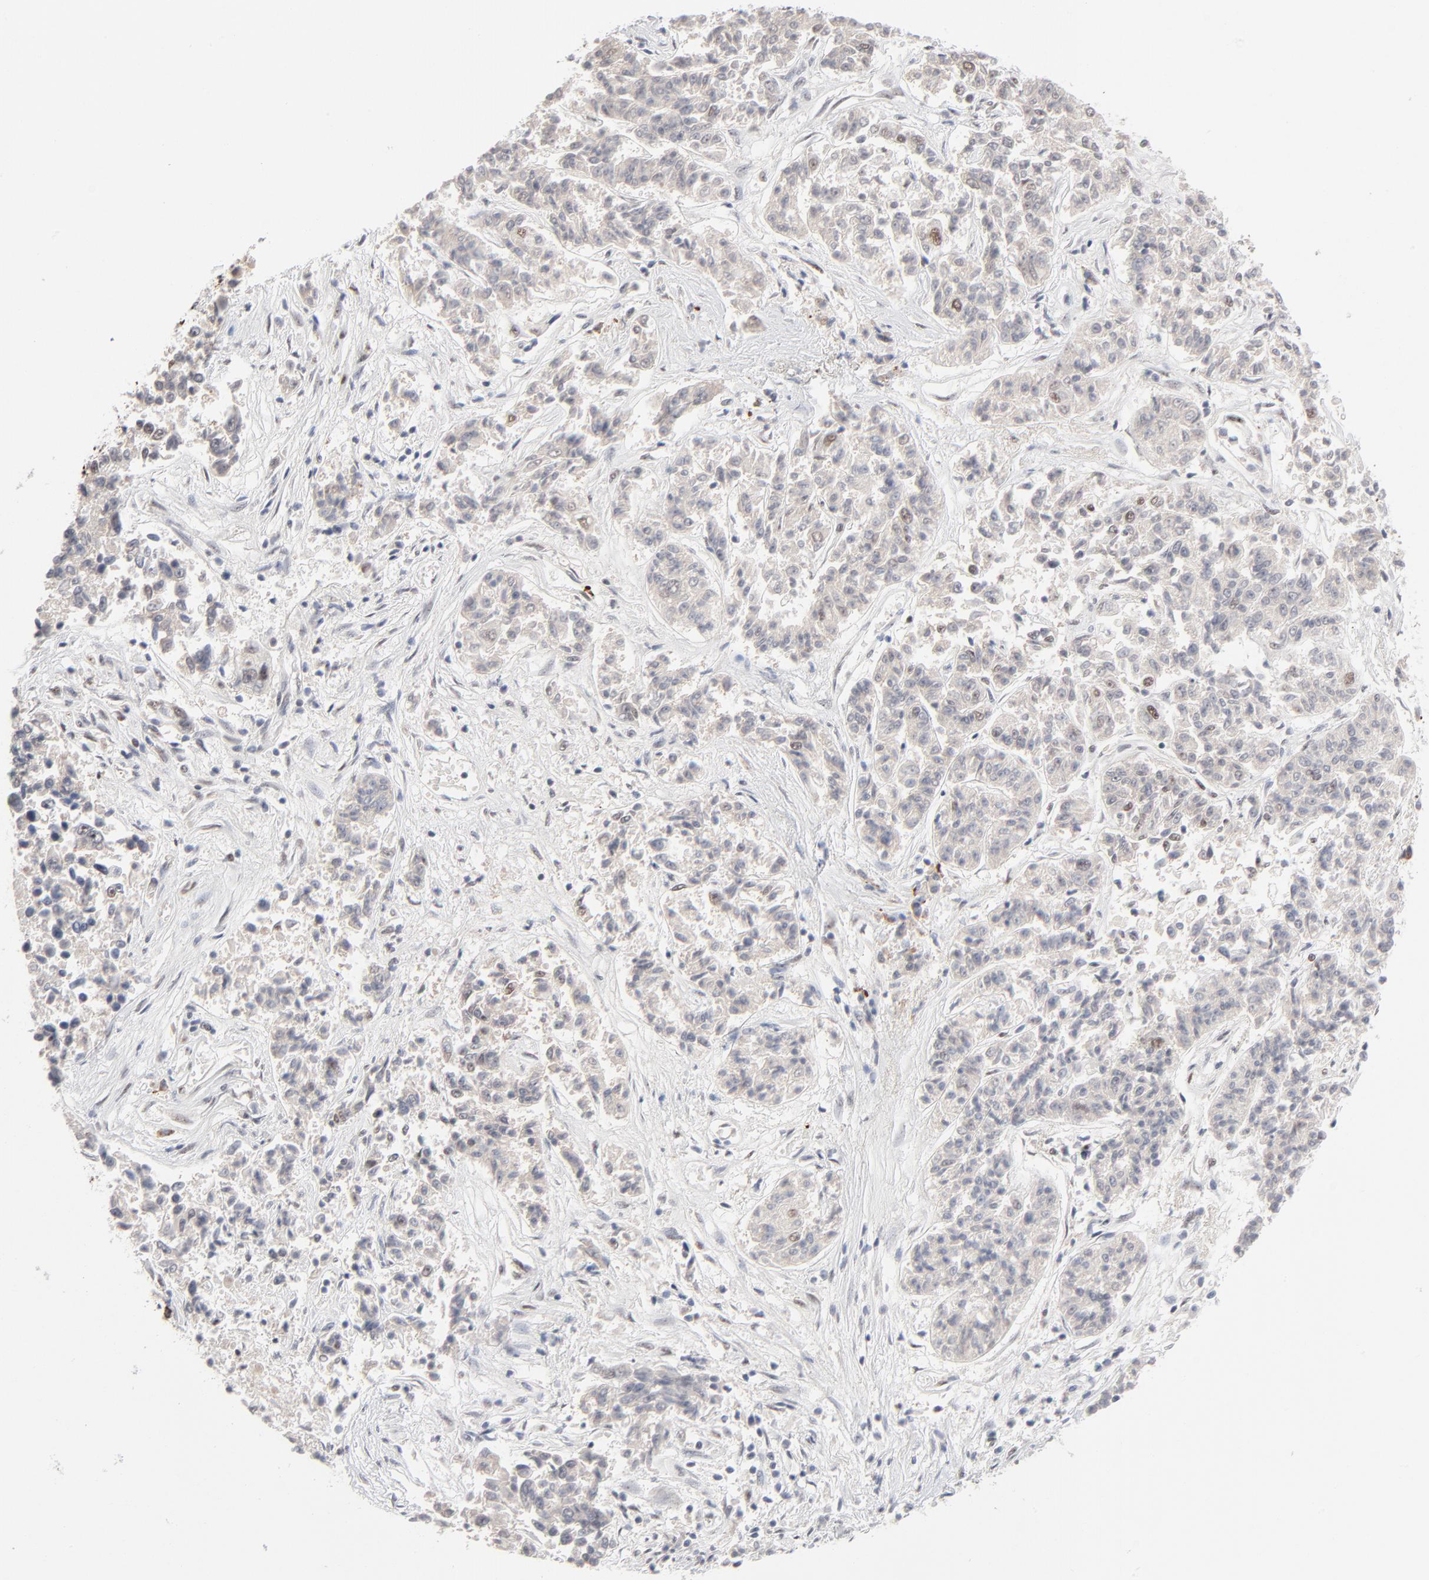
{"staining": {"intensity": "weak", "quantity": "<25%", "location": "cytoplasmic/membranous,nuclear"}, "tissue": "lung cancer", "cell_type": "Tumor cells", "image_type": "cancer", "snomed": [{"axis": "morphology", "description": "Adenocarcinoma, NOS"}, {"axis": "topography", "description": "Lung"}], "caption": "Micrograph shows no protein staining in tumor cells of lung cancer (adenocarcinoma) tissue. (Immunohistochemistry, brightfield microscopy, high magnification).", "gene": "MPHOSPH6", "patient": {"sex": "male", "age": 84}}